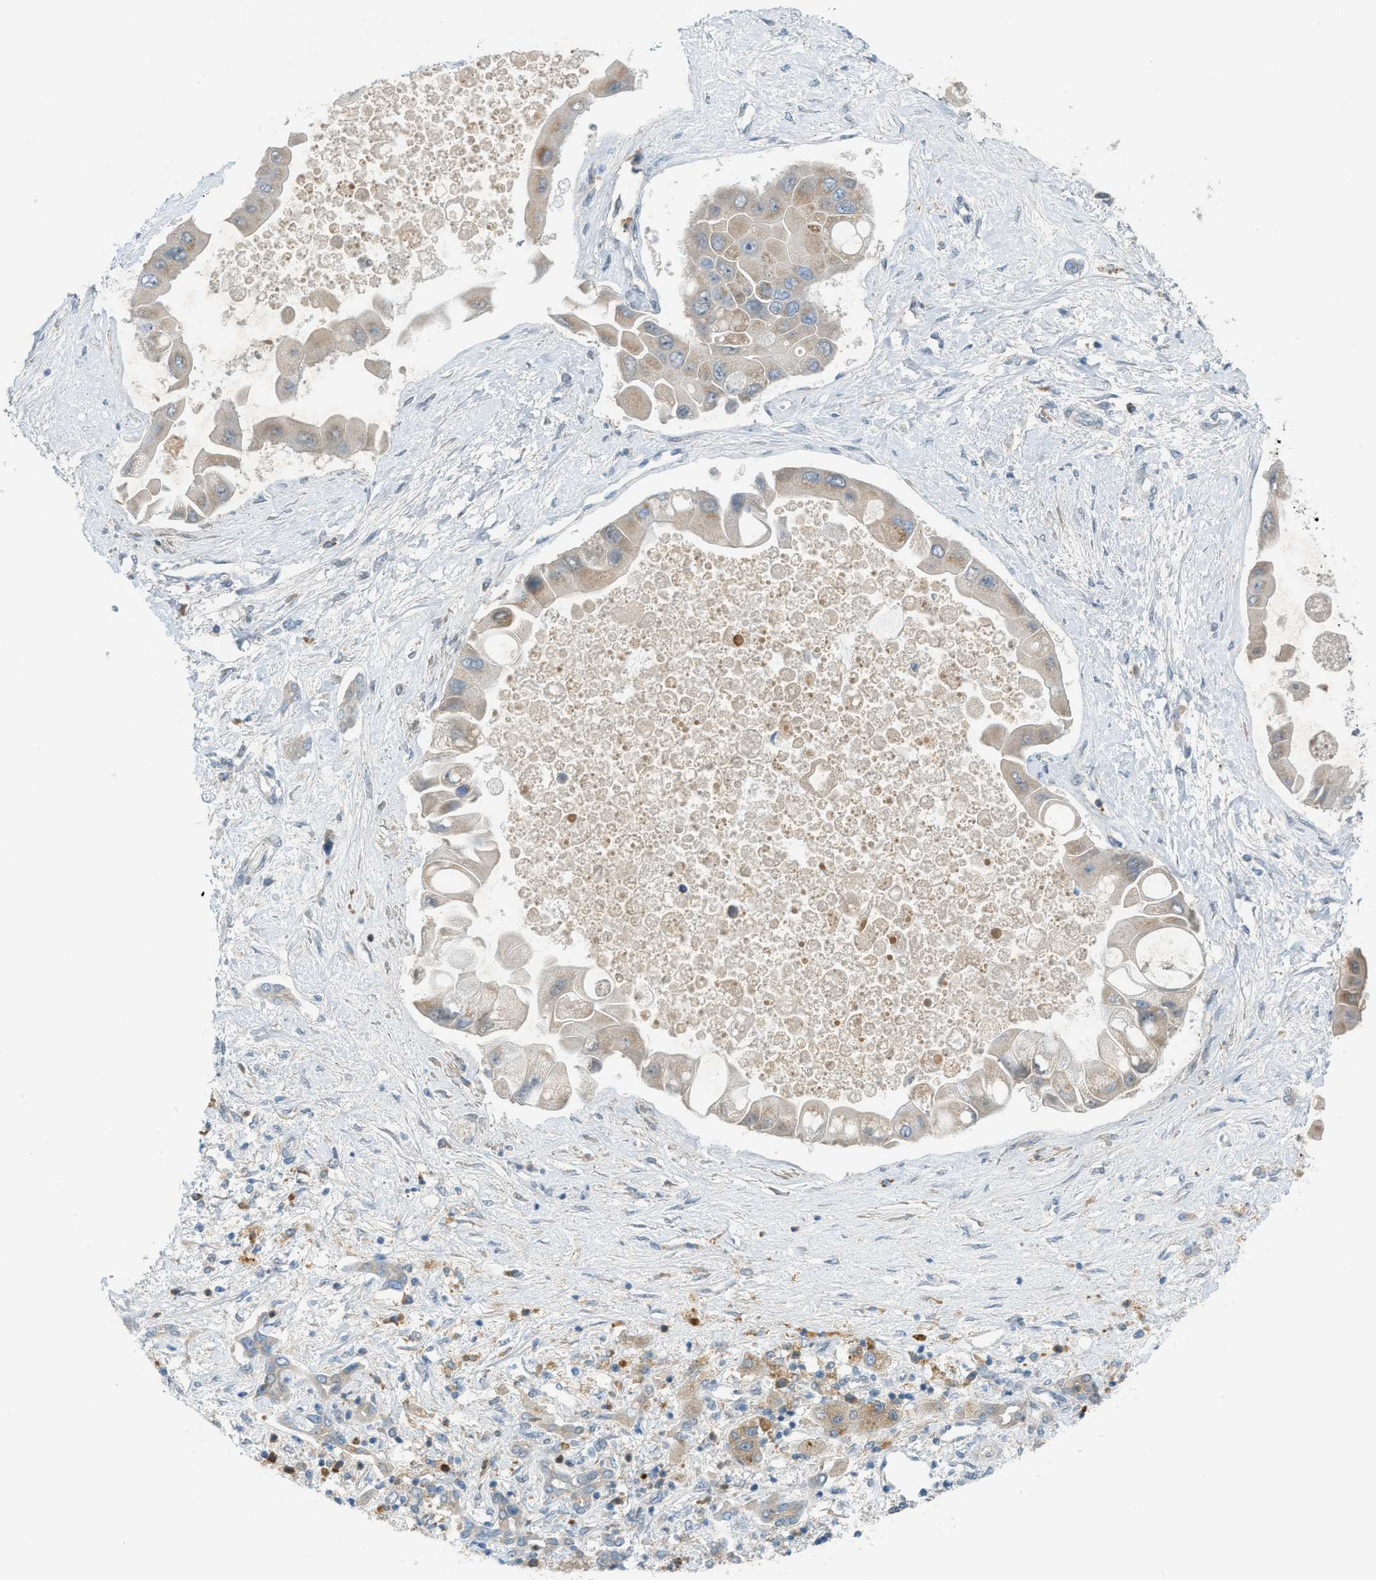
{"staining": {"intensity": "weak", "quantity": ">75%", "location": "cytoplasmic/membranous"}, "tissue": "liver cancer", "cell_type": "Tumor cells", "image_type": "cancer", "snomed": [{"axis": "morphology", "description": "Cholangiocarcinoma"}, {"axis": "topography", "description": "Liver"}], "caption": "The micrograph shows a brown stain indicating the presence of a protein in the cytoplasmic/membranous of tumor cells in liver cancer.", "gene": "DYRK1A", "patient": {"sex": "male", "age": 50}}